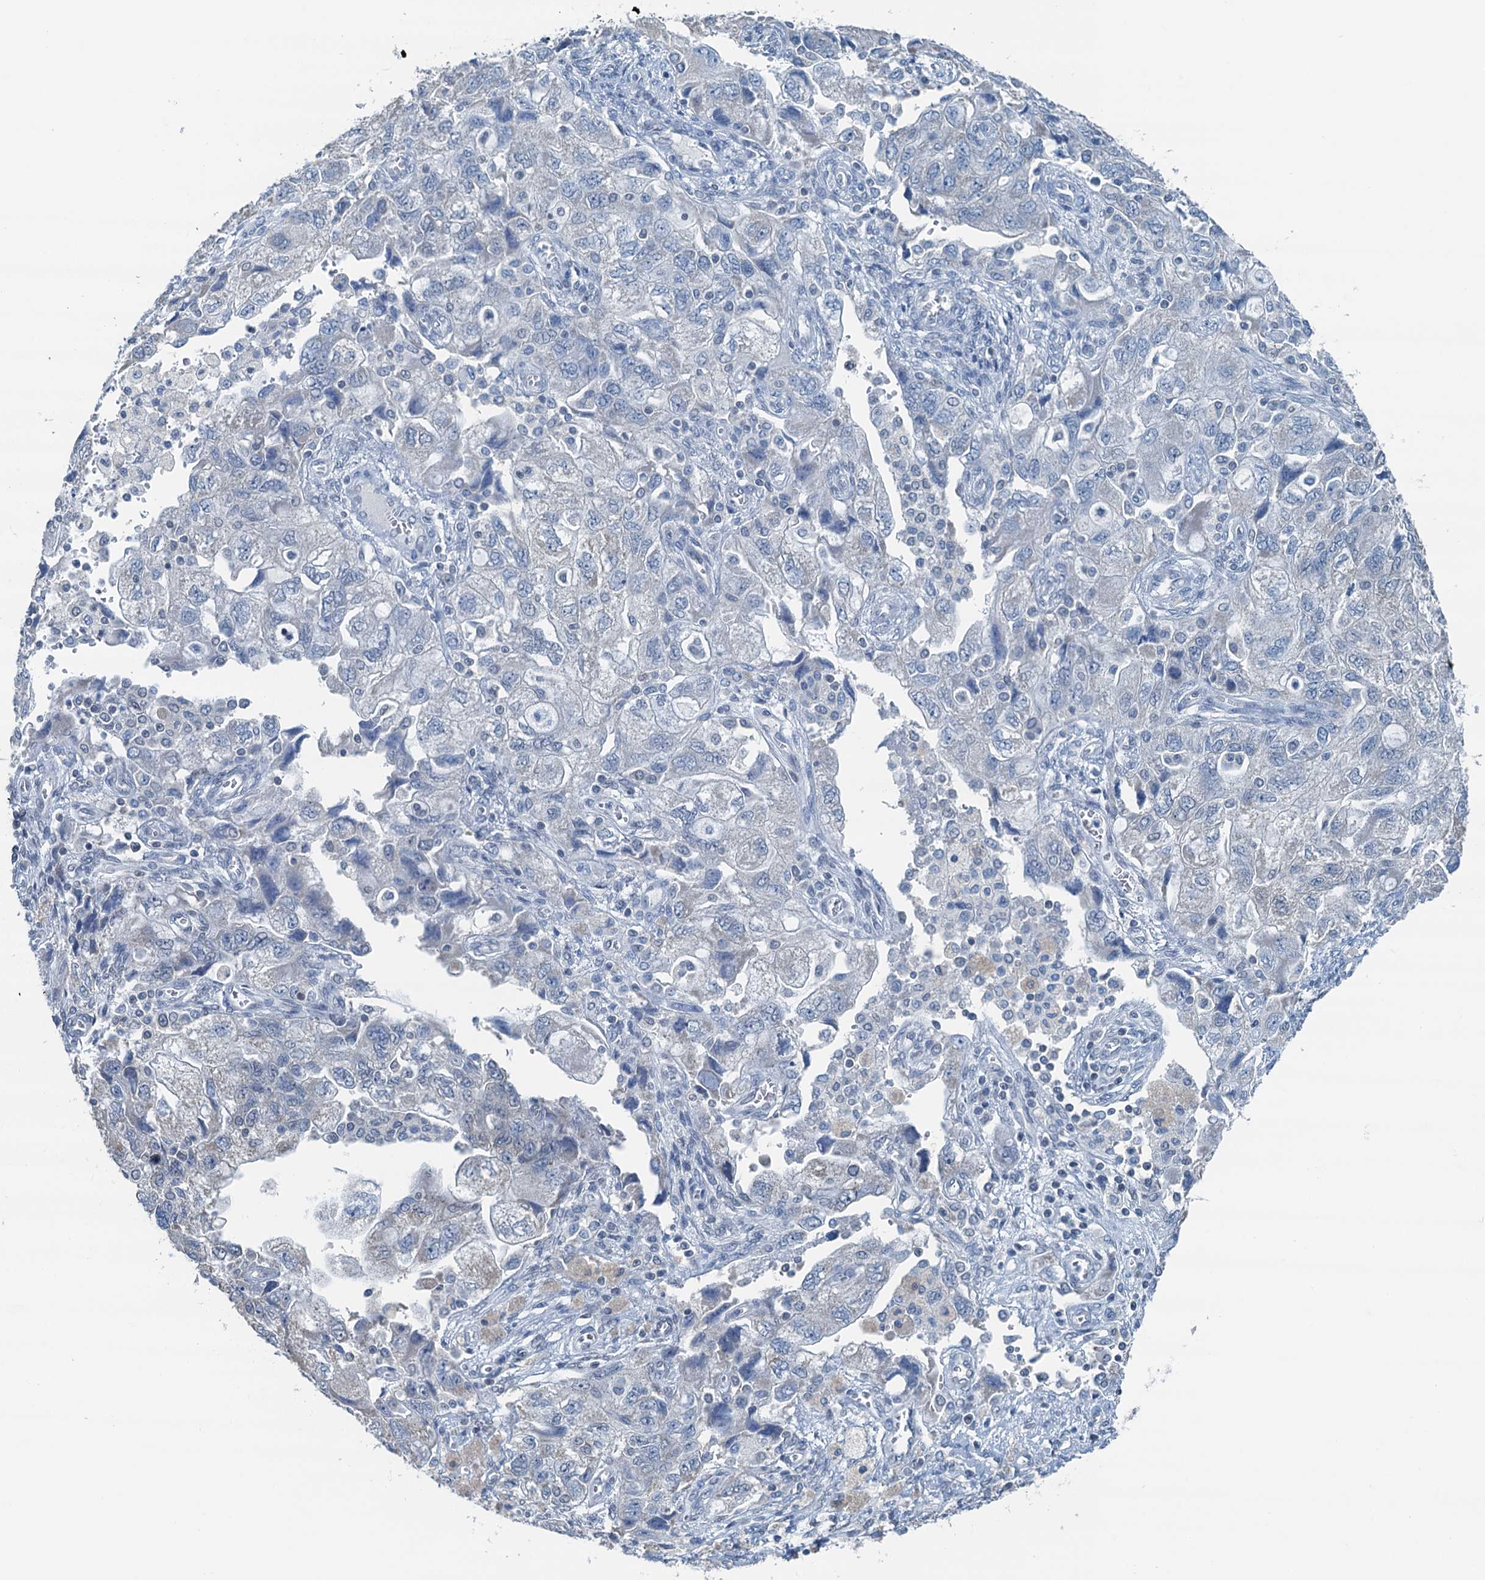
{"staining": {"intensity": "negative", "quantity": "none", "location": "none"}, "tissue": "ovarian cancer", "cell_type": "Tumor cells", "image_type": "cancer", "snomed": [{"axis": "morphology", "description": "Carcinoma, NOS"}, {"axis": "morphology", "description": "Cystadenocarcinoma, serous, NOS"}, {"axis": "topography", "description": "Ovary"}], "caption": "Immunohistochemistry (IHC) of ovarian cancer (carcinoma) reveals no positivity in tumor cells.", "gene": "C11orf54", "patient": {"sex": "female", "age": 69}}